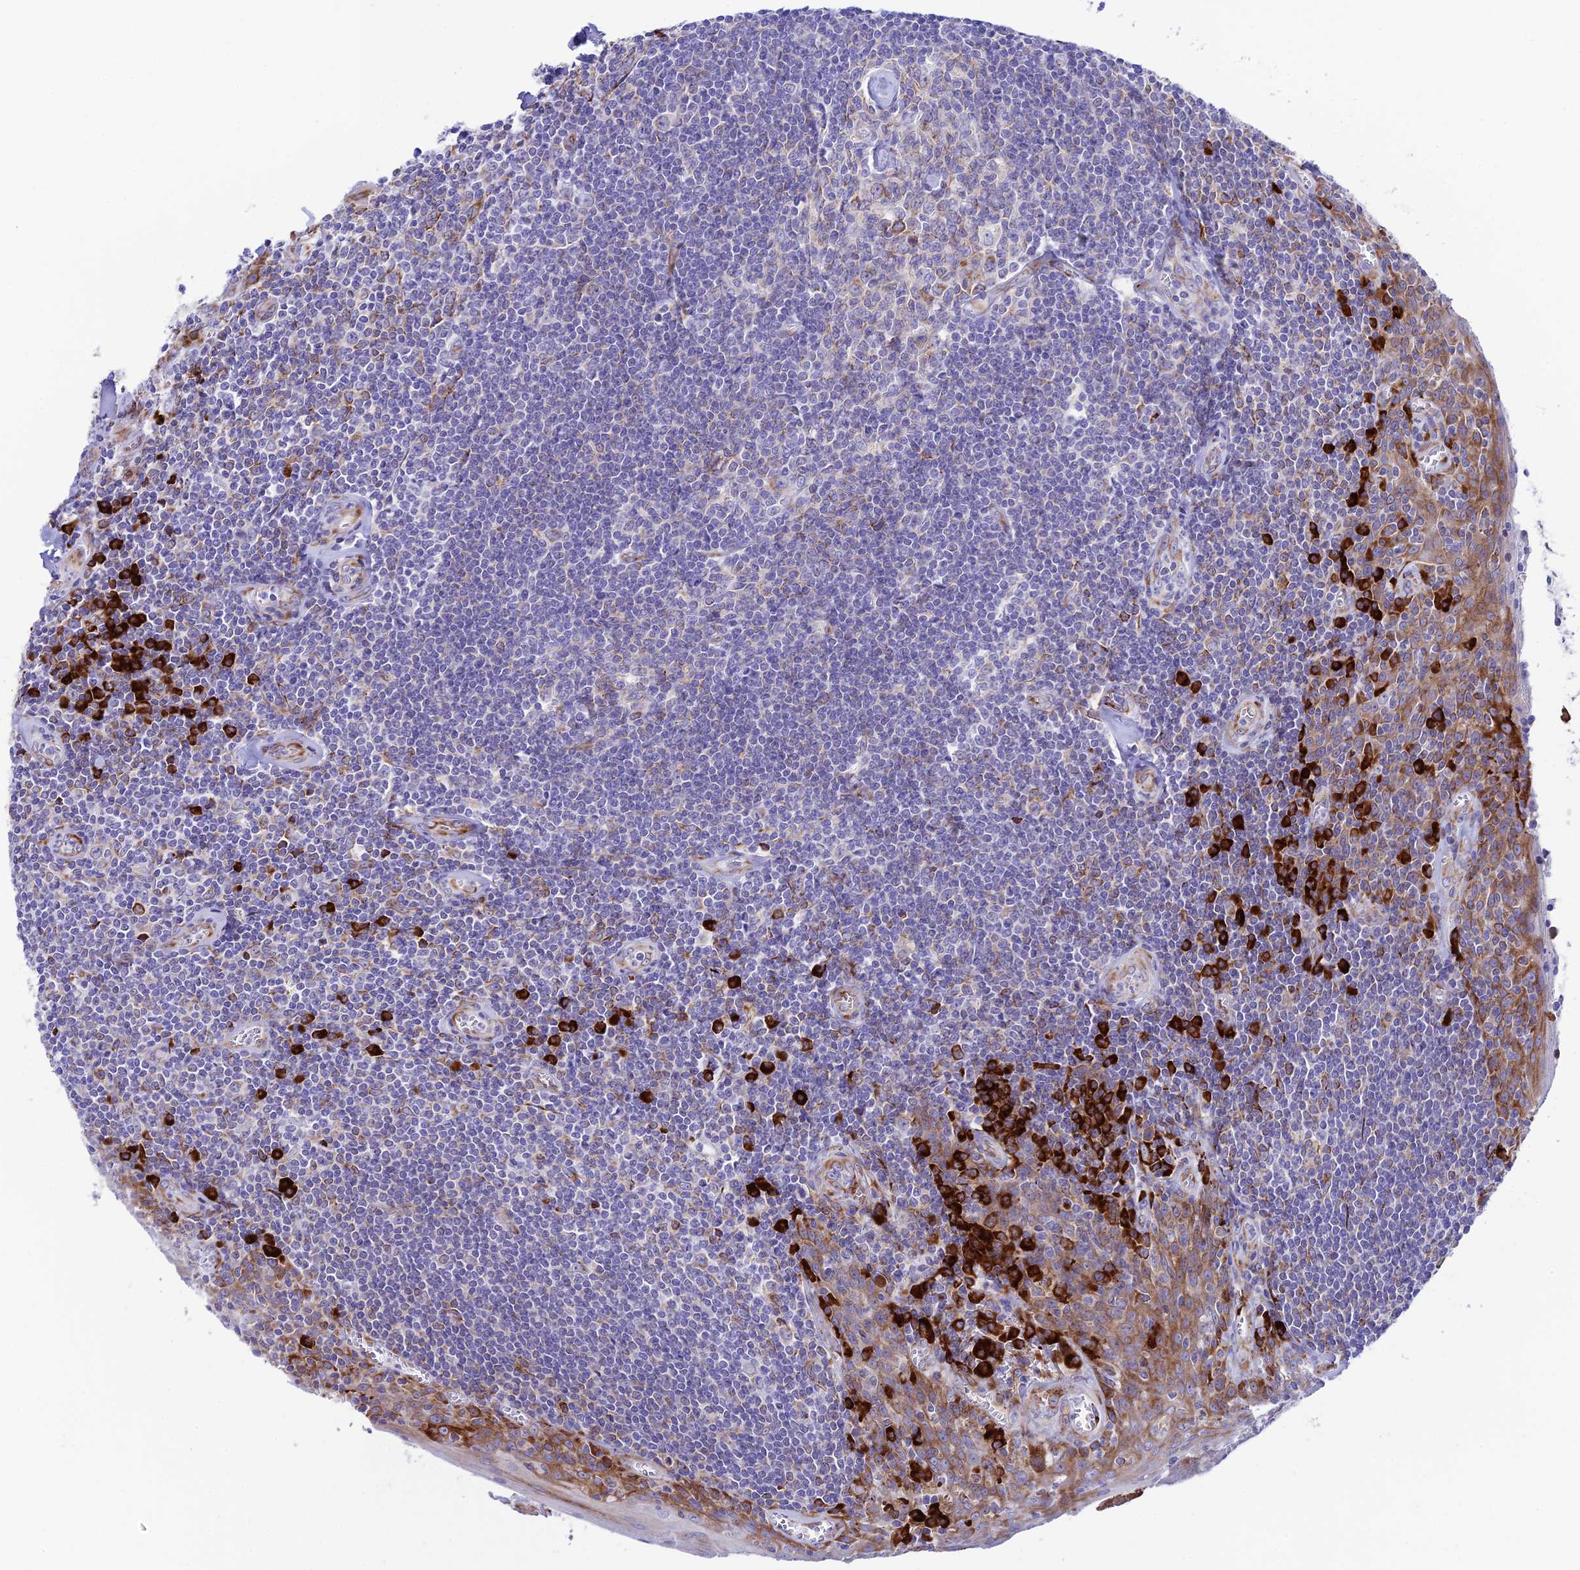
{"staining": {"intensity": "strong", "quantity": "<25%", "location": "cytoplasmic/membranous"}, "tissue": "tonsil", "cell_type": "Germinal center cells", "image_type": "normal", "snomed": [{"axis": "morphology", "description": "Normal tissue, NOS"}, {"axis": "topography", "description": "Tonsil"}], "caption": "Immunohistochemical staining of normal tonsil displays <25% levels of strong cytoplasmic/membranous protein expression in approximately <25% of germinal center cells.", "gene": "TUBGCP6", "patient": {"sex": "male", "age": 27}}